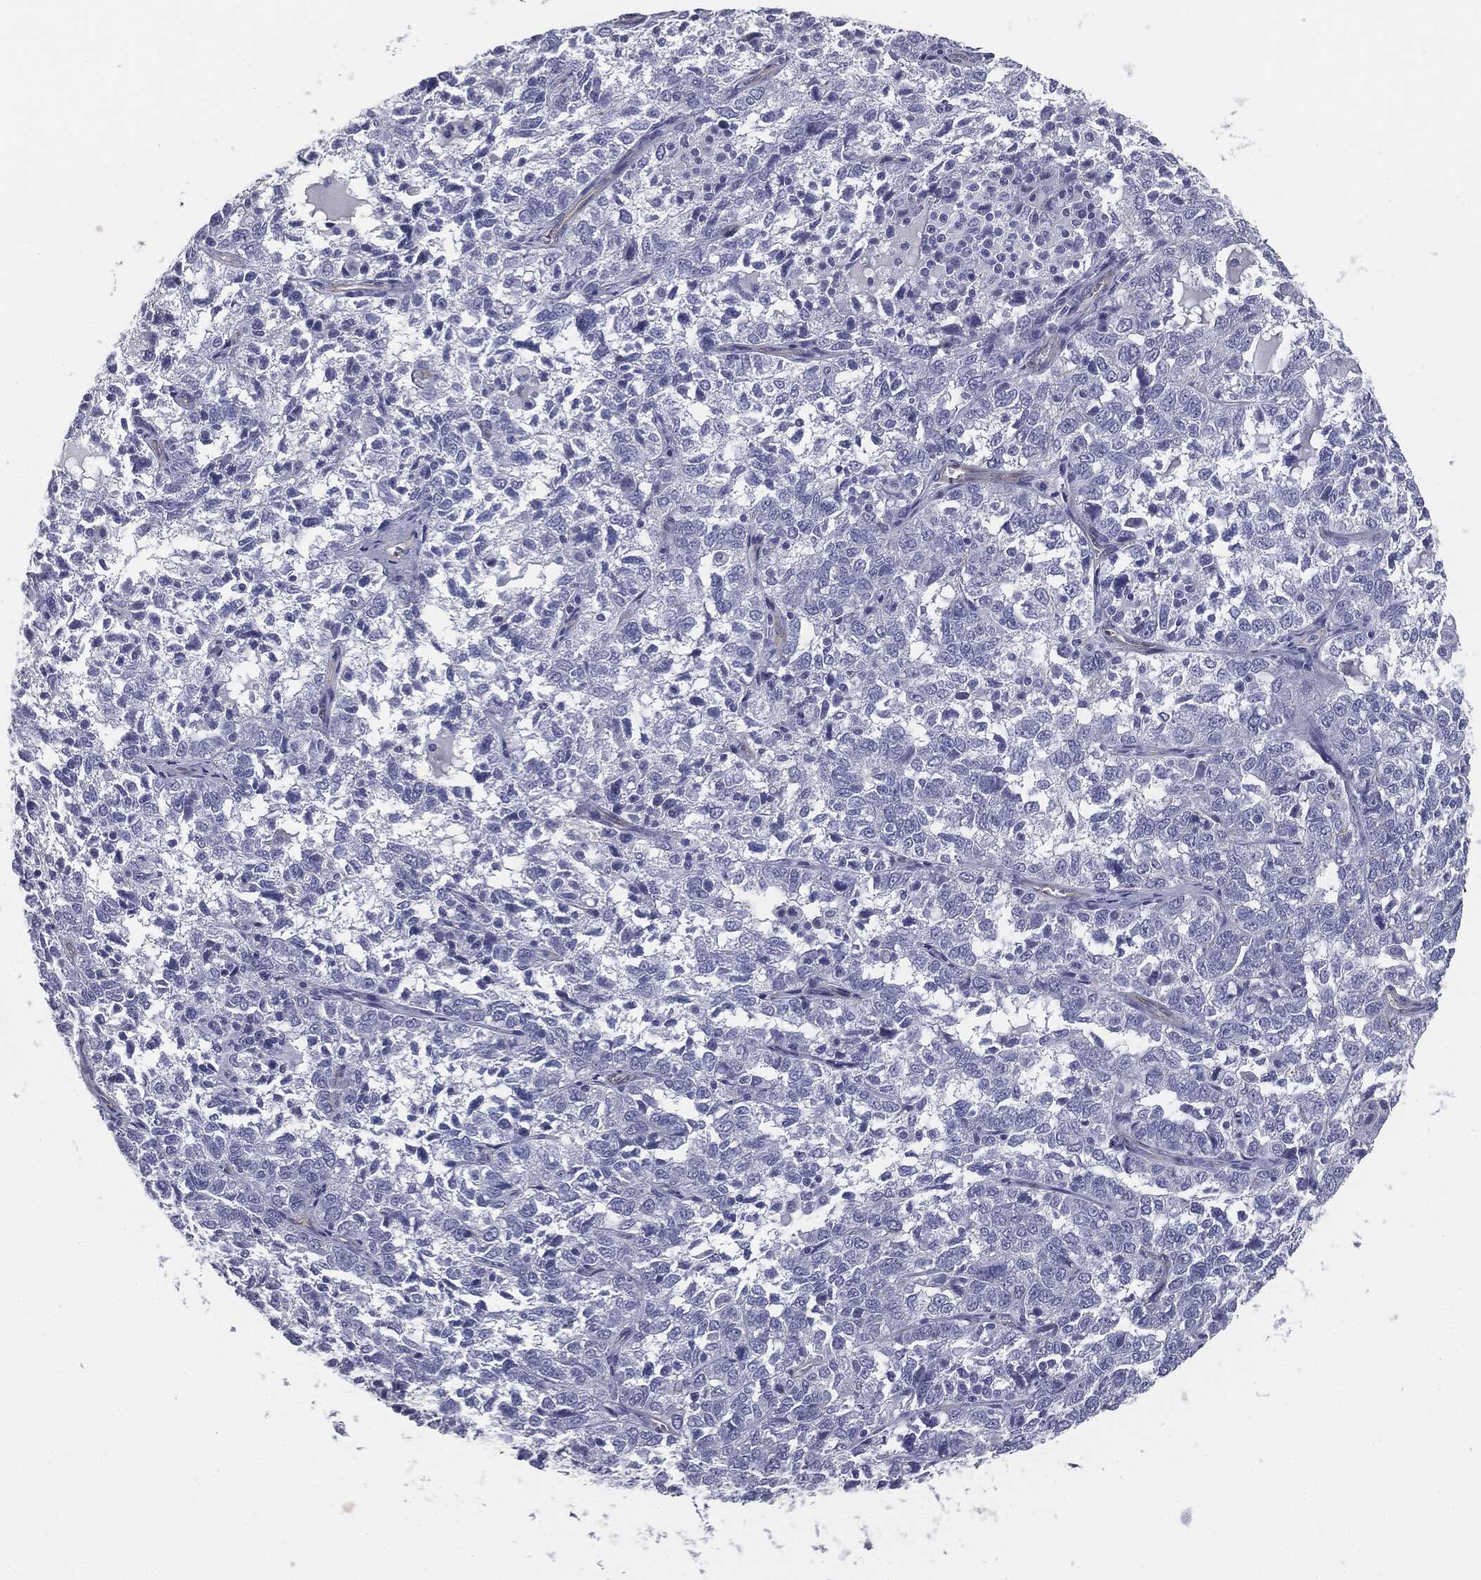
{"staining": {"intensity": "negative", "quantity": "none", "location": "none"}, "tissue": "ovarian cancer", "cell_type": "Tumor cells", "image_type": "cancer", "snomed": [{"axis": "morphology", "description": "Cystadenocarcinoma, serous, NOS"}, {"axis": "topography", "description": "Ovary"}], "caption": "High magnification brightfield microscopy of ovarian cancer stained with DAB (brown) and counterstained with hematoxylin (blue): tumor cells show no significant expression.", "gene": "MUC5AC", "patient": {"sex": "female", "age": 71}}